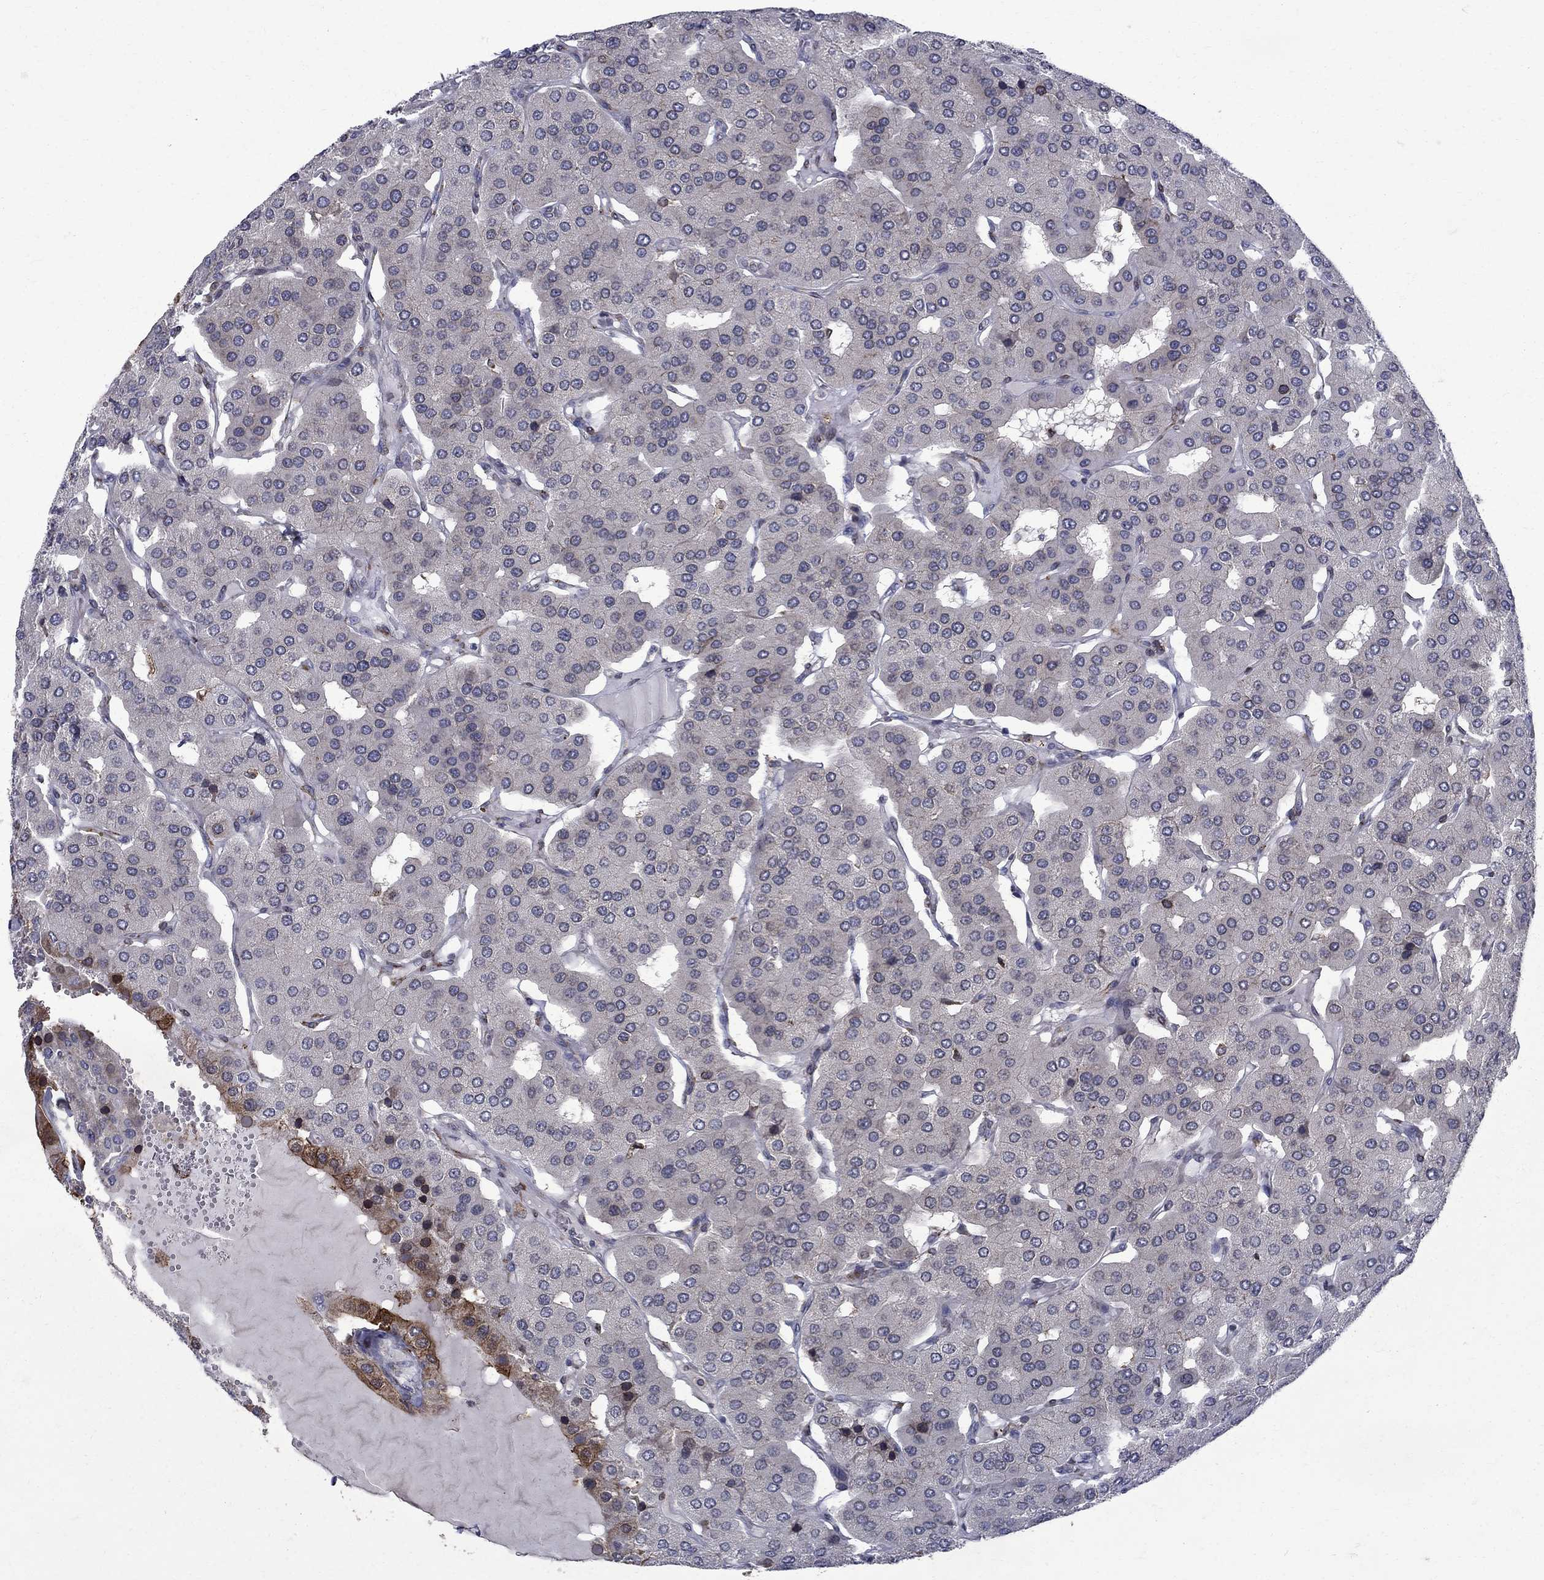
{"staining": {"intensity": "strong", "quantity": "<25%", "location": "cytoplasmic/membranous"}, "tissue": "parathyroid gland", "cell_type": "Glandular cells", "image_type": "normal", "snomed": [{"axis": "morphology", "description": "Normal tissue, NOS"}, {"axis": "morphology", "description": "Adenoma, NOS"}, {"axis": "topography", "description": "Parathyroid gland"}], "caption": "Protein staining of unremarkable parathyroid gland exhibits strong cytoplasmic/membranous staining in about <25% of glandular cells. Immunohistochemistry (ihc) stains the protein in brown and the nuclei are stained blue.", "gene": "CAB39L", "patient": {"sex": "female", "age": 86}}